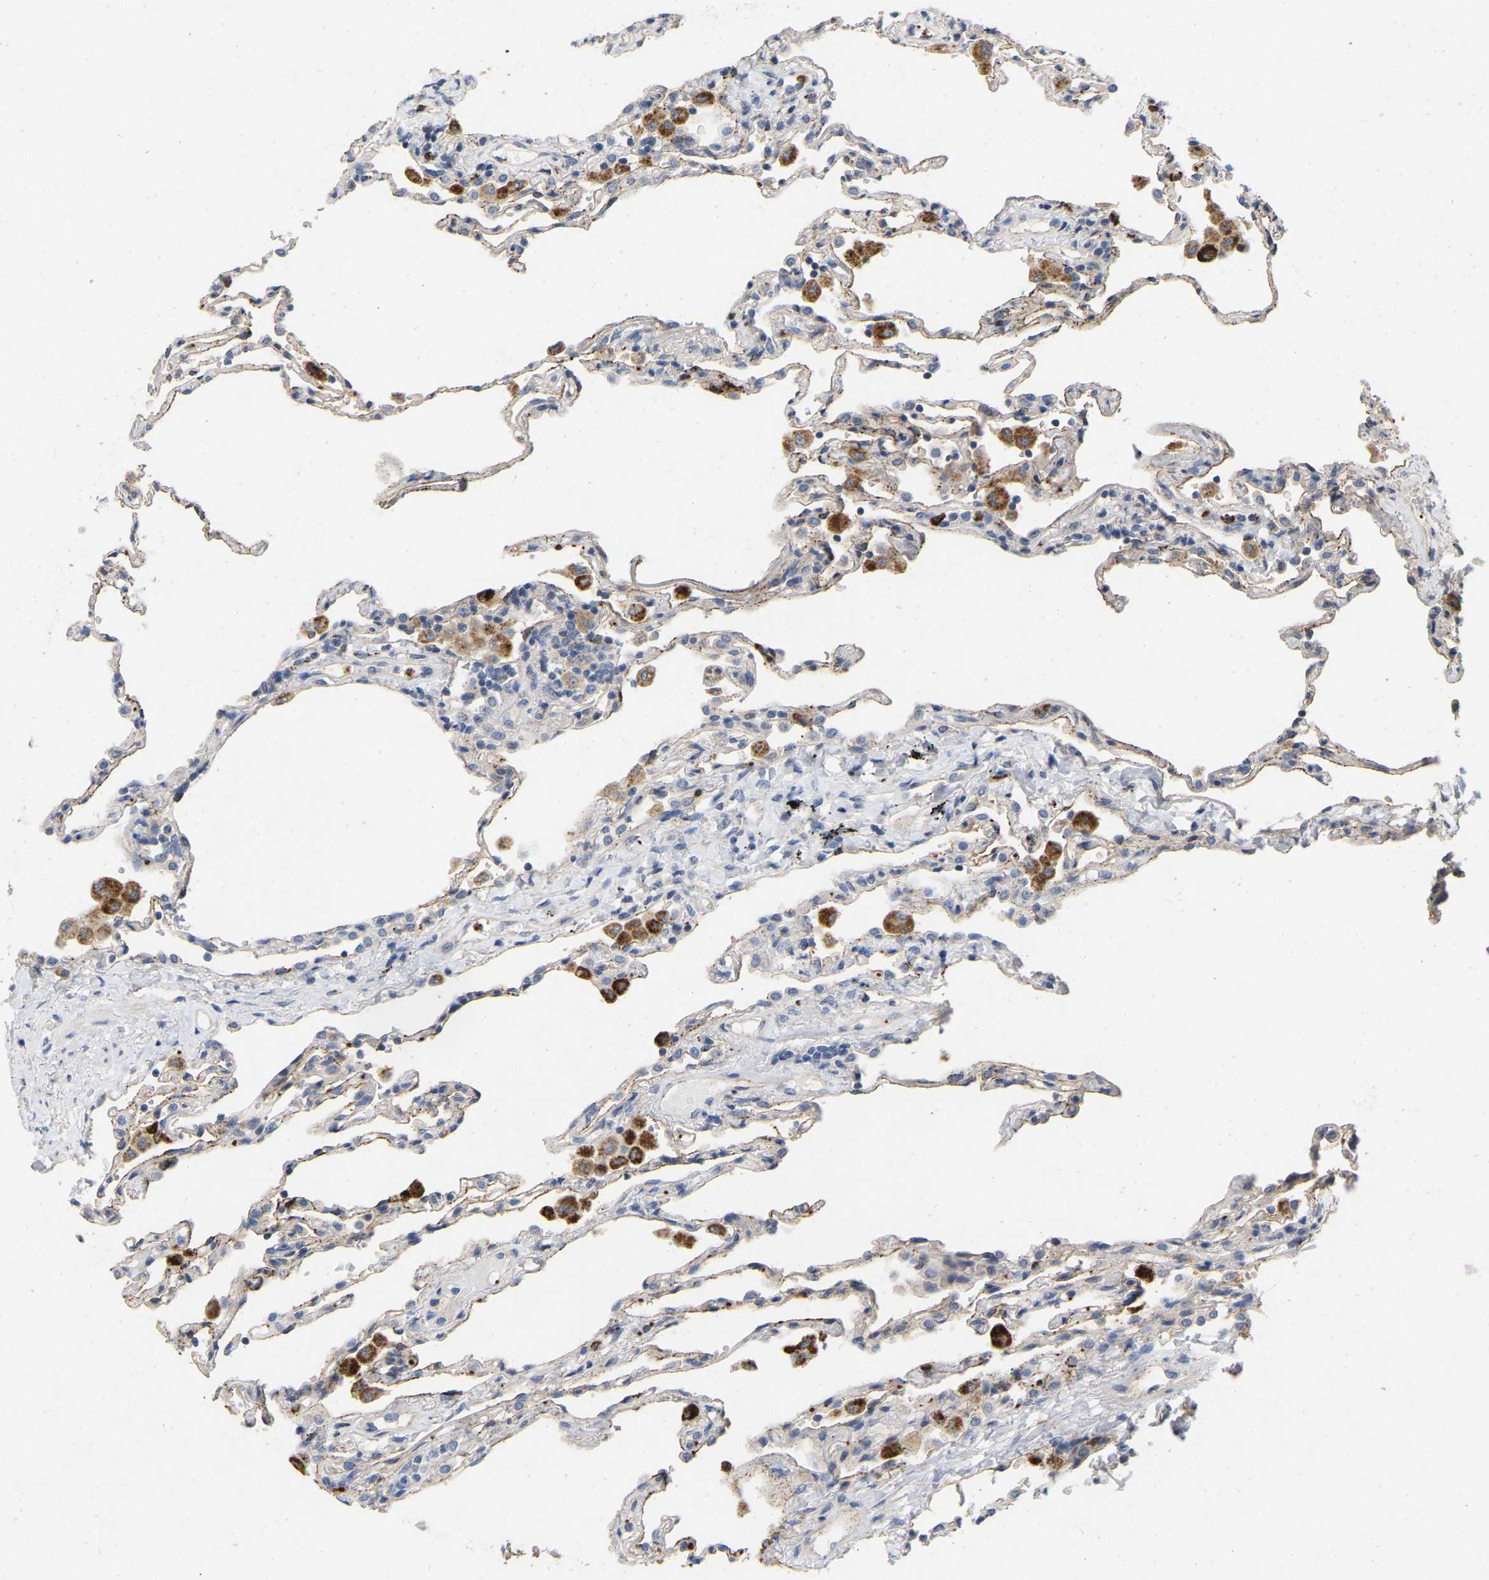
{"staining": {"intensity": "negative", "quantity": "none", "location": "none"}, "tissue": "lung", "cell_type": "Alveolar cells", "image_type": "normal", "snomed": [{"axis": "morphology", "description": "Normal tissue, NOS"}, {"axis": "topography", "description": "Lung"}], "caption": "This is an IHC histopathology image of benign human lung. There is no expression in alveolar cells.", "gene": "RHEB", "patient": {"sex": "male", "age": 59}}